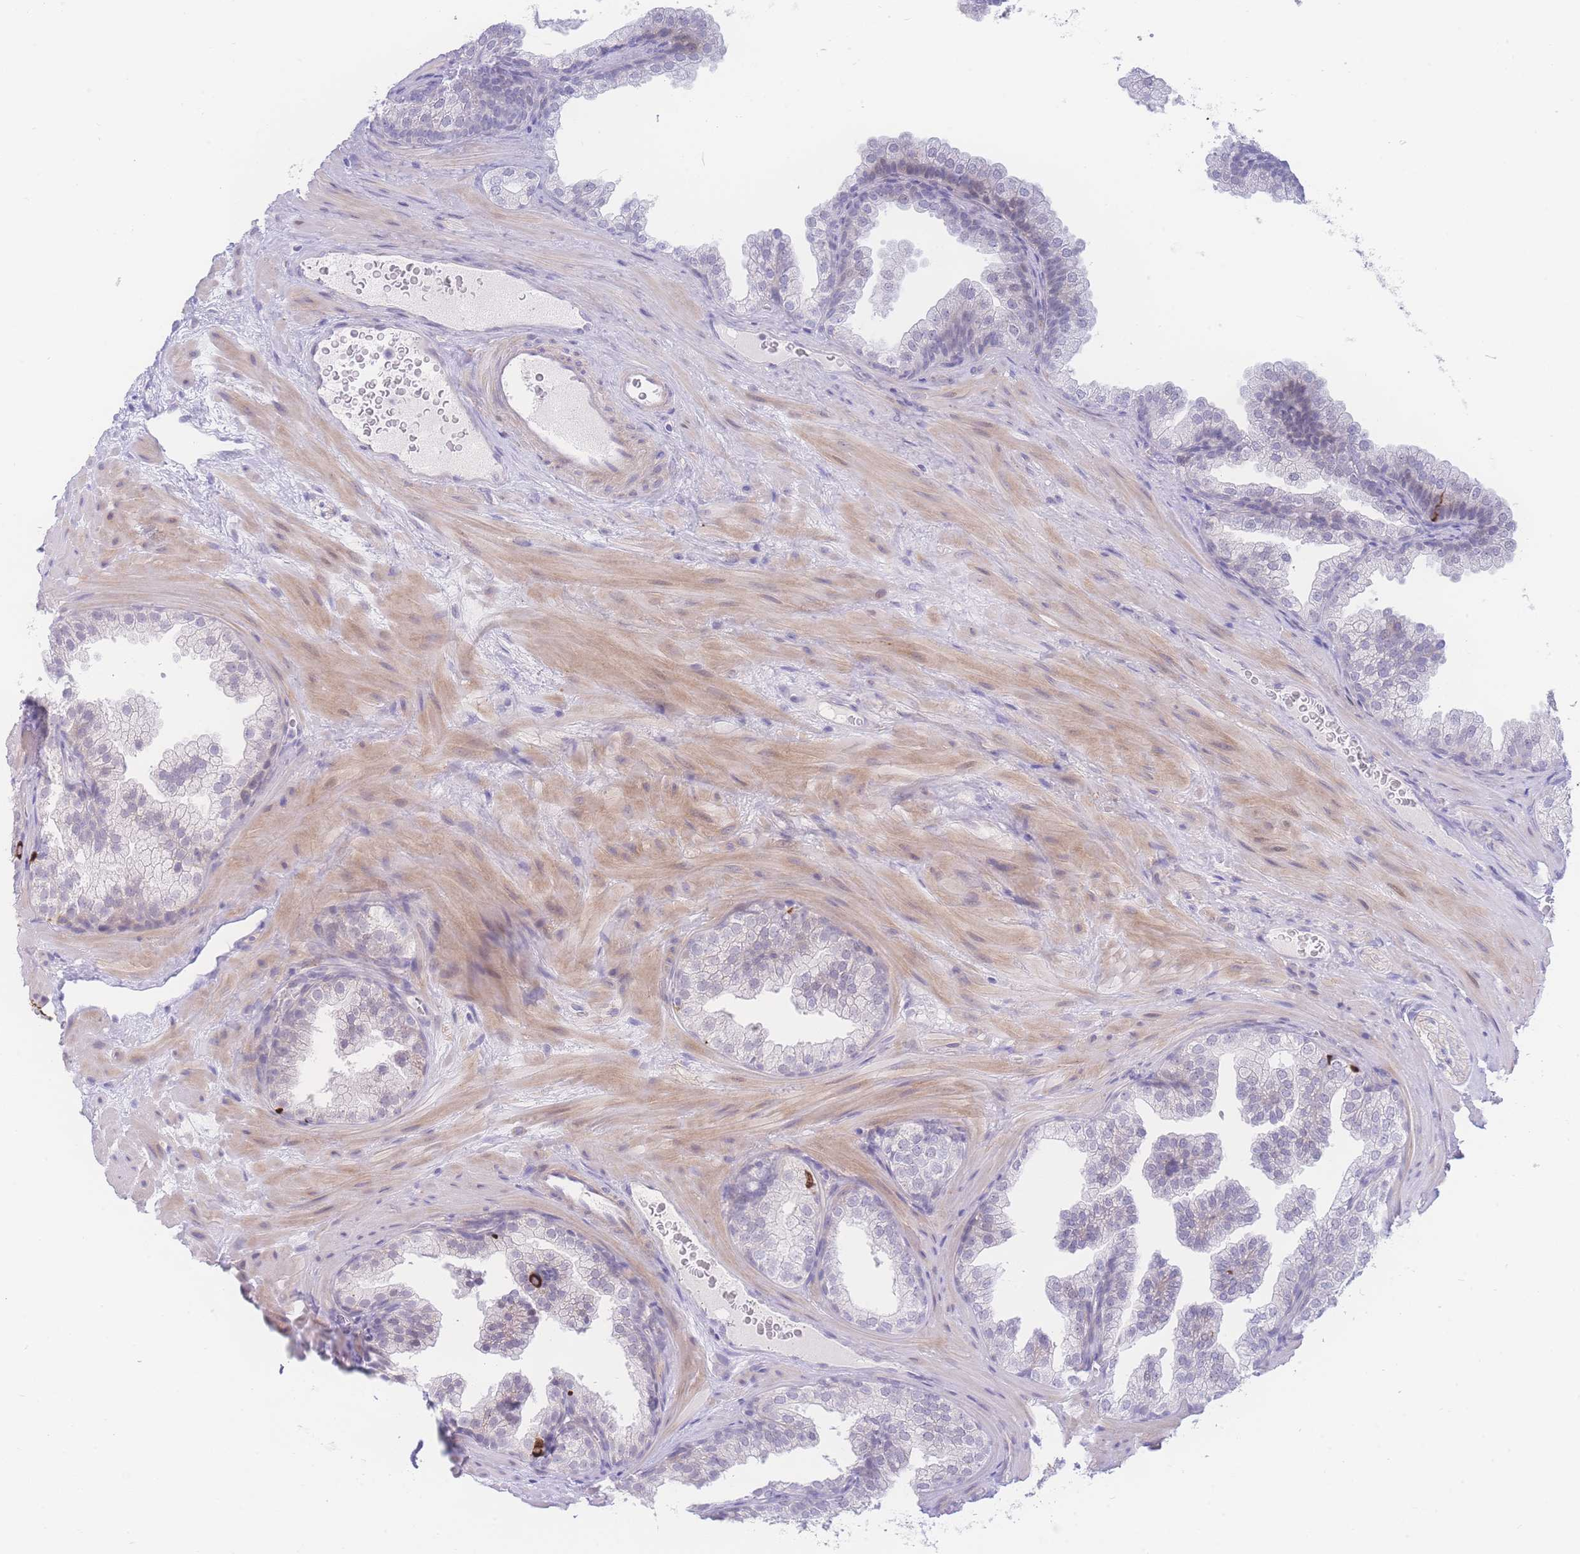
{"staining": {"intensity": "negative", "quantity": "none", "location": "none"}, "tissue": "prostate", "cell_type": "Glandular cells", "image_type": "normal", "snomed": [{"axis": "morphology", "description": "Normal tissue, NOS"}, {"axis": "topography", "description": "Prostate"}], "caption": "The immunohistochemistry (IHC) image has no significant staining in glandular cells of prostate. (DAB (3,3'-diaminobenzidine) immunohistochemistry (IHC) with hematoxylin counter stain).", "gene": "PRSS22", "patient": {"sex": "male", "age": 37}}